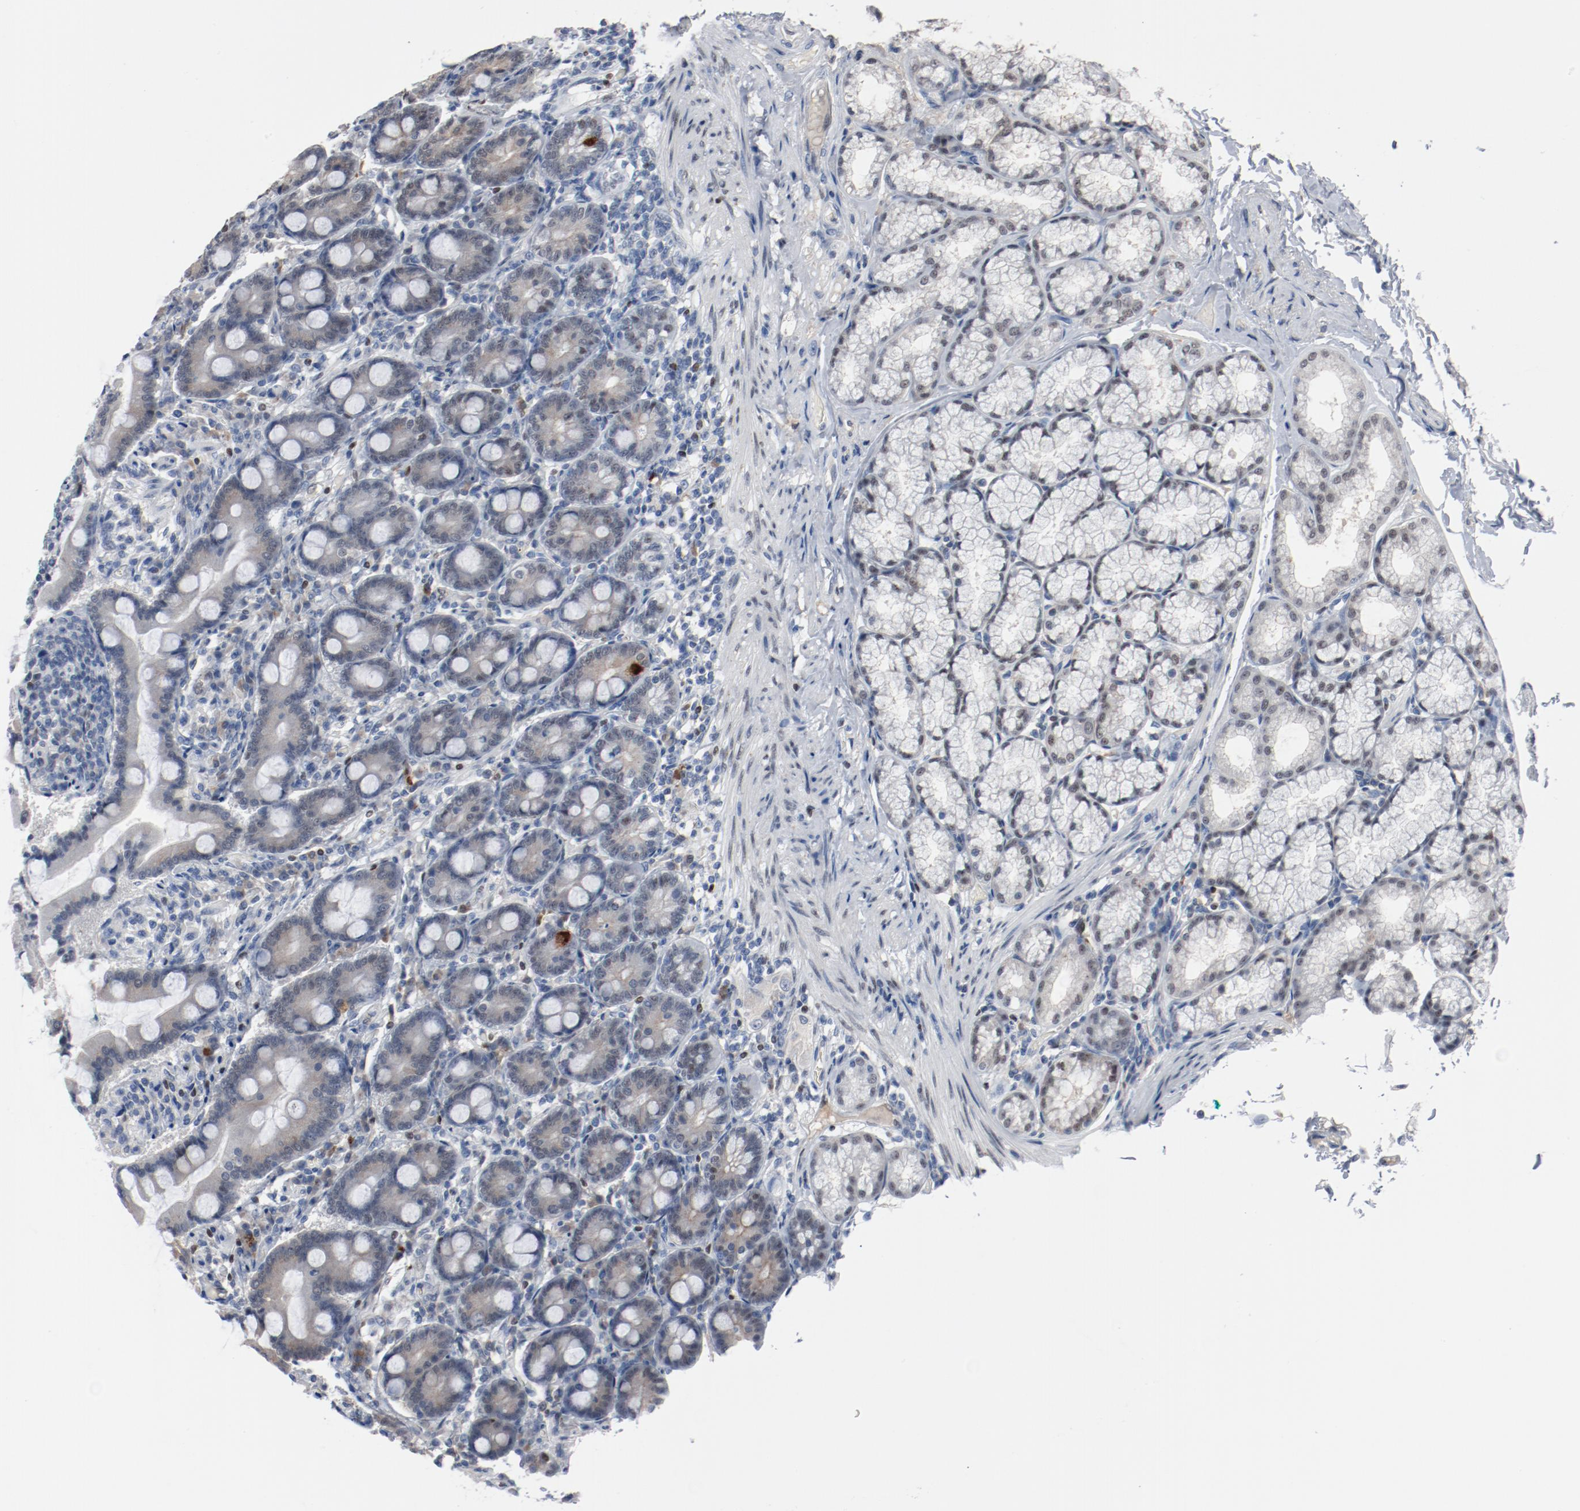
{"staining": {"intensity": "weak", "quantity": "<25%", "location": "cytoplasmic/membranous,nuclear"}, "tissue": "duodenum", "cell_type": "Glandular cells", "image_type": "normal", "snomed": [{"axis": "morphology", "description": "Normal tissue, NOS"}, {"axis": "topography", "description": "Duodenum"}], "caption": "This photomicrograph is of normal duodenum stained with immunohistochemistry to label a protein in brown with the nuclei are counter-stained blue. There is no expression in glandular cells.", "gene": "ENSG00000285708", "patient": {"sex": "female", "age": 64}}